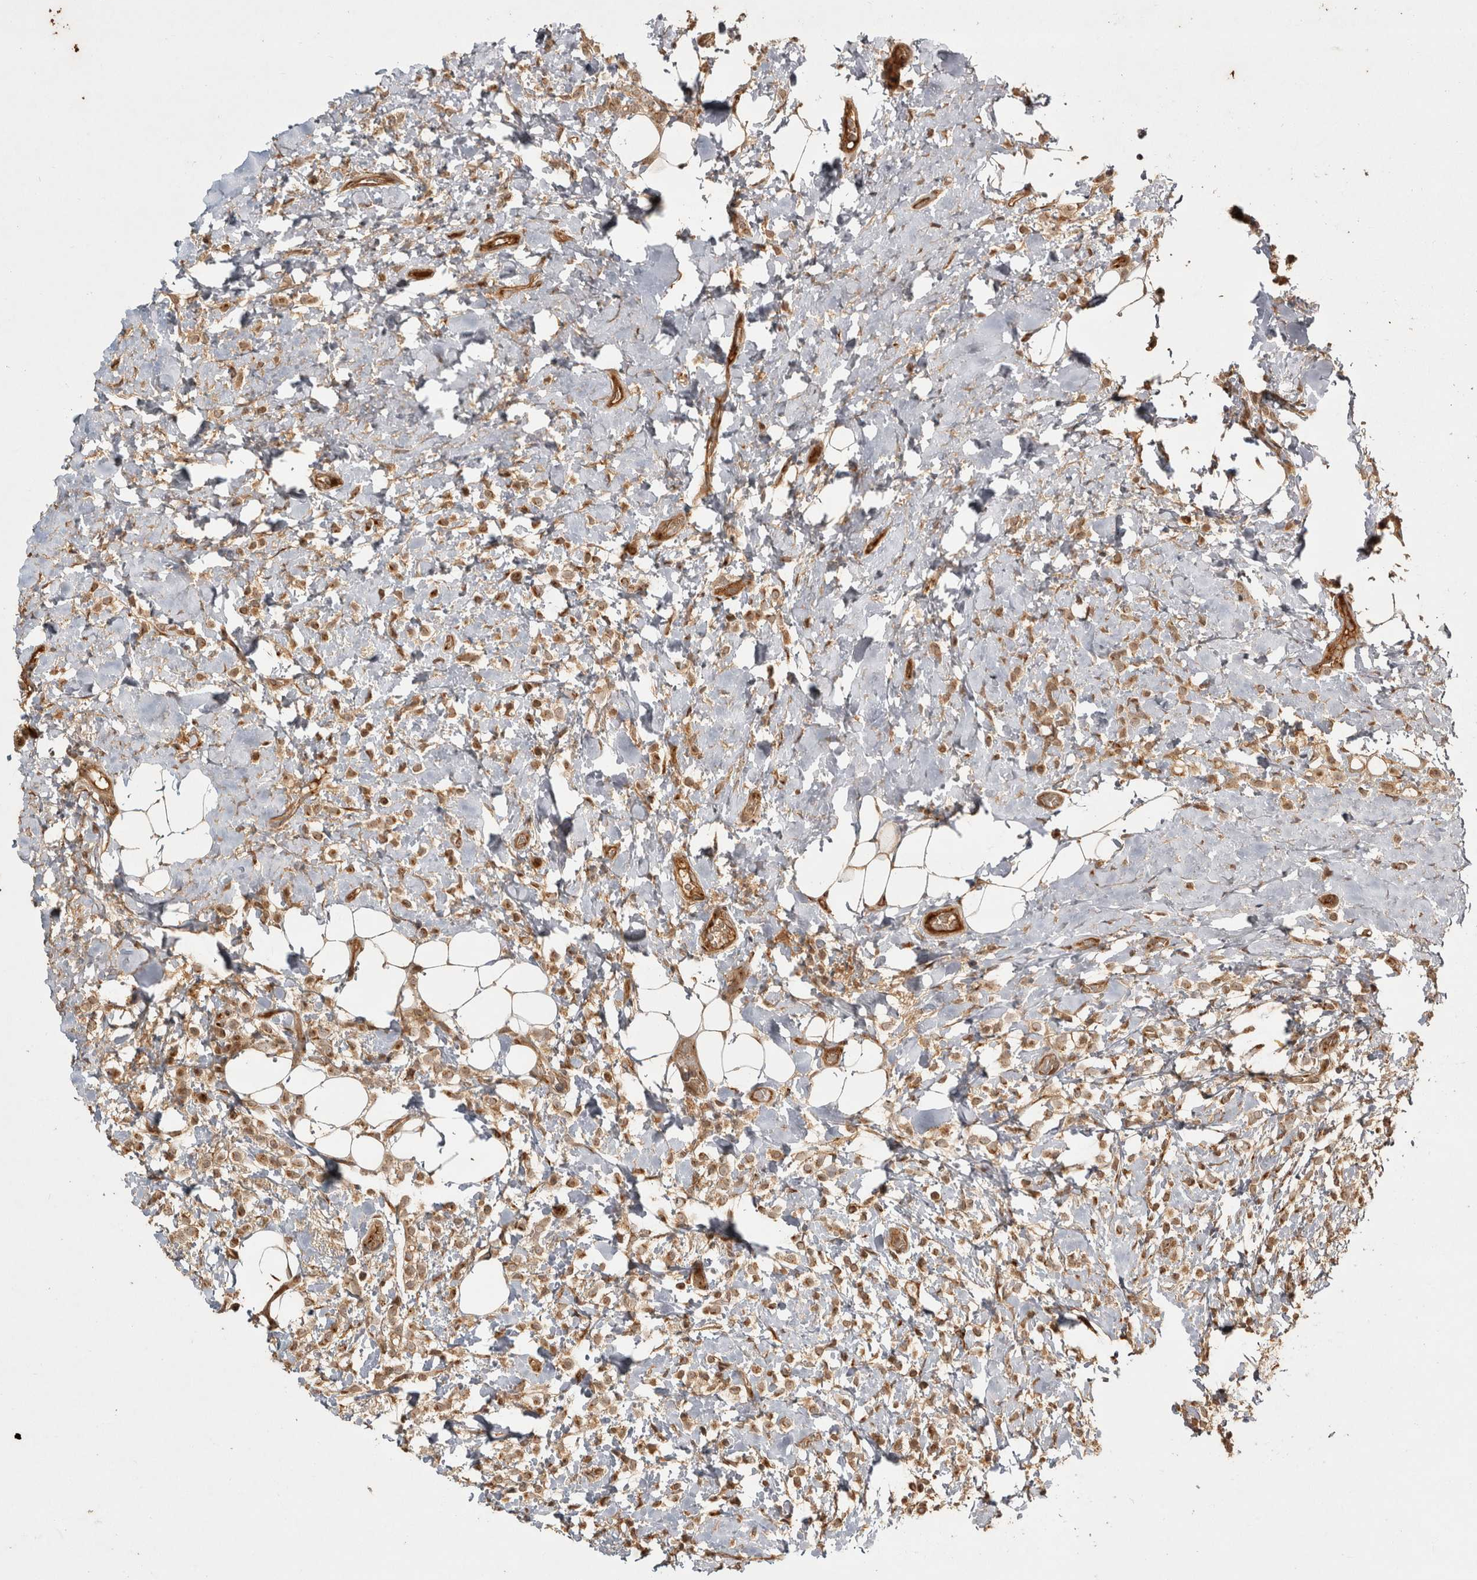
{"staining": {"intensity": "moderate", "quantity": ">75%", "location": "cytoplasmic/membranous"}, "tissue": "breast cancer", "cell_type": "Tumor cells", "image_type": "cancer", "snomed": [{"axis": "morphology", "description": "Normal tissue, NOS"}, {"axis": "morphology", "description": "Lobular carcinoma"}, {"axis": "topography", "description": "Breast"}], "caption": "Human breast cancer (lobular carcinoma) stained for a protein (brown) shows moderate cytoplasmic/membranous positive positivity in approximately >75% of tumor cells.", "gene": "CAMSAP2", "patient": {"sex": "female", "age": 50}}